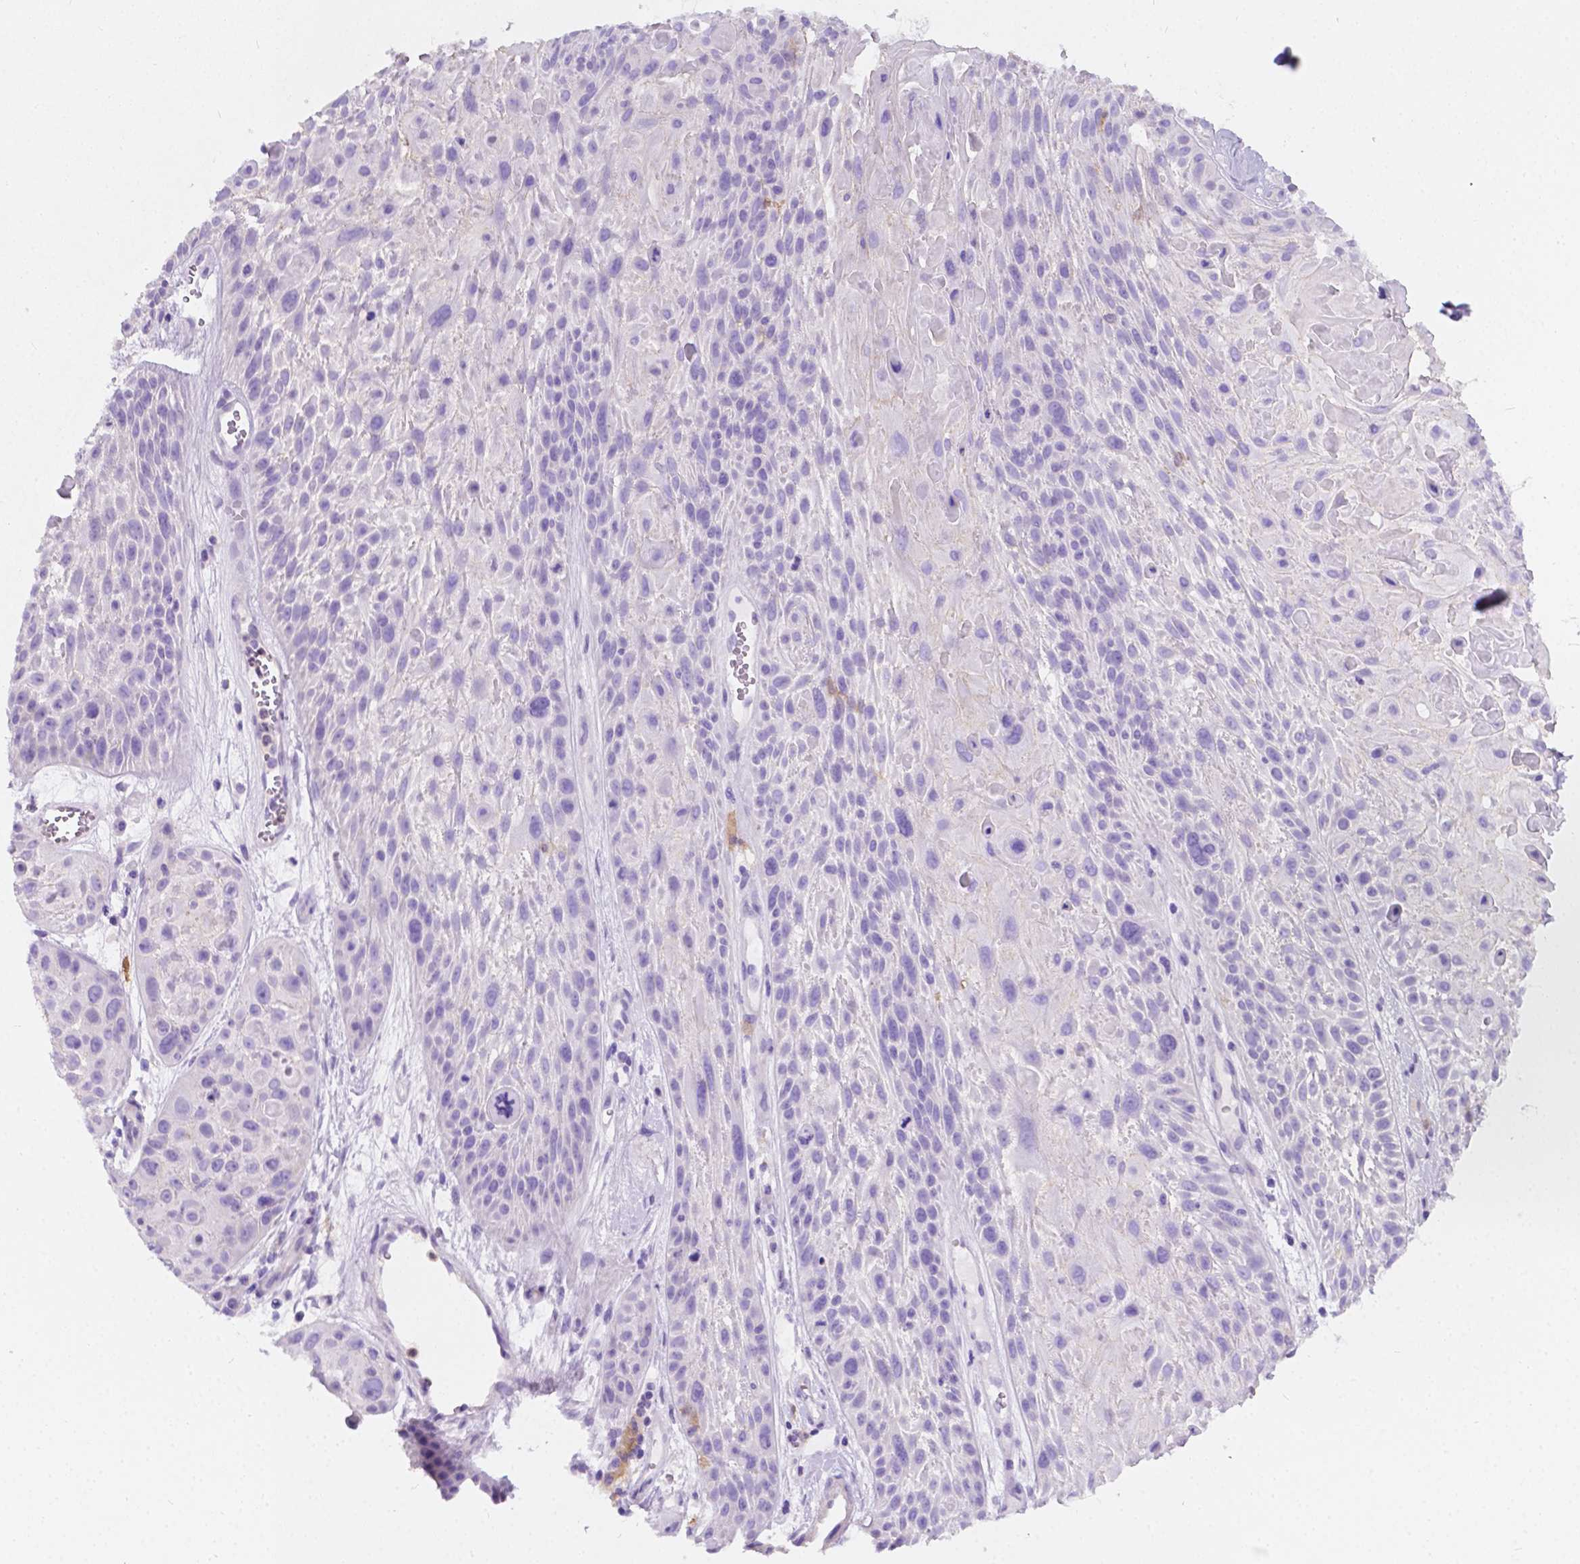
{"staining": {"intensity": "negative", "quantity": "none", "location": "none"}, "tissue": "skin cancer", "cell_type": "Tumor cells", "image_type": "cancer", "snomed": [{"axis": "morphology", "description": "Squamous cell carcinoma, NOS"}, {"axis": "topography", "description": "Skin"}, {"axis": "topography", "description": "Anal"}], "caption": "High magnification brightfield microscopy of squamous cell carcinoma (skin) stained with DAB (brown) and counterstained with hematoxylin (blue): tumor cells show no significant expression.", "gene": "GNAO1", "patient": {"sex": "female", "age": 75}}